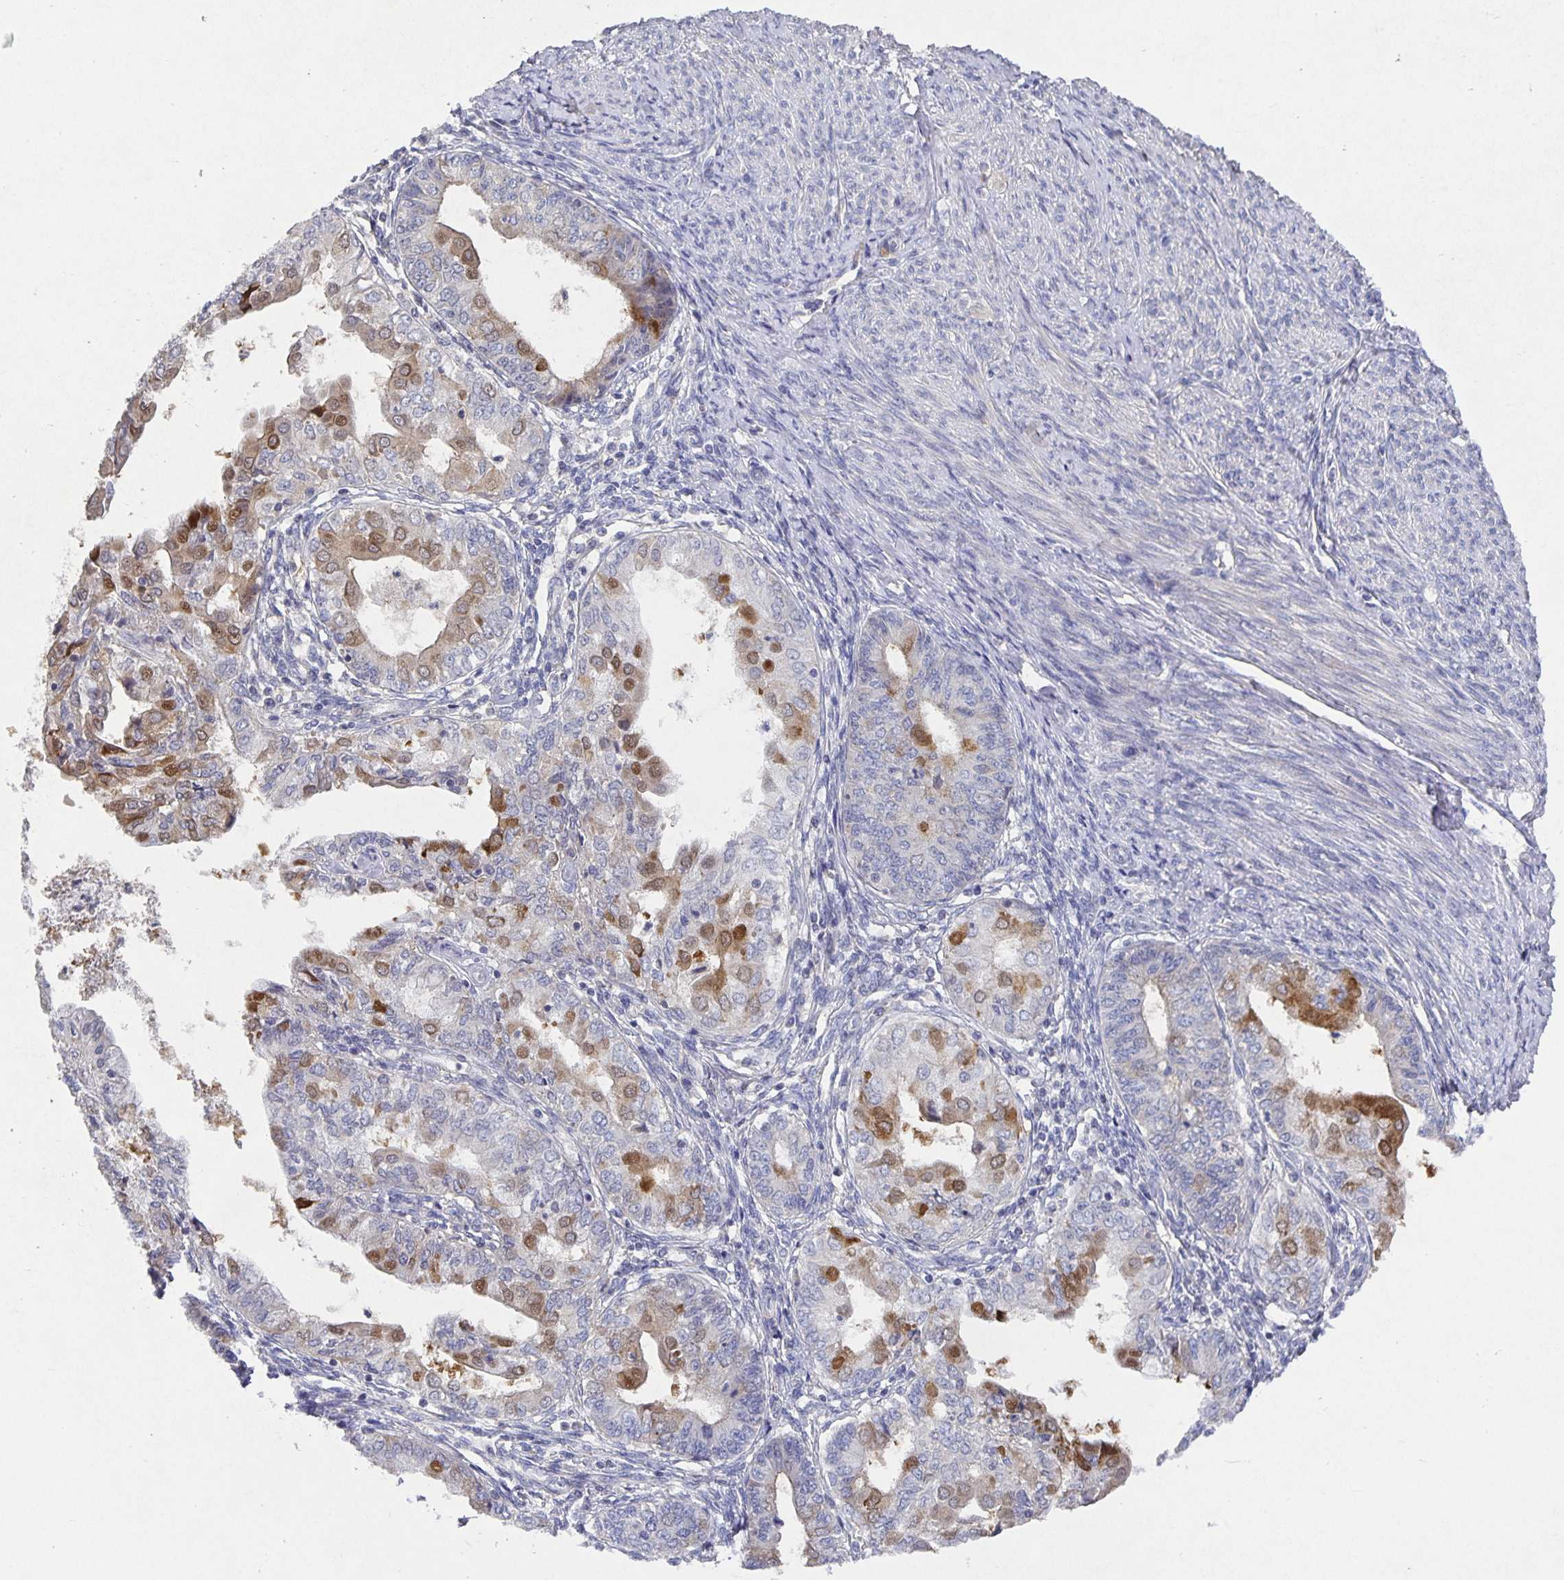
{"staining": {"intensity": "moderate", "quantity": "<25%", "location": "cytoplasmic/membranous"}, "tissue": "endometrial cancer", "cell_type": "Tumor cells", "image_type": "cancer", "snomed": [{"axis": "morphology", "description": "Adenocarcinoma, NOS"}, {"axis": "topography", "description": "Endometrium"}], "caption": "Approximately <25% of tumor cells in endometrial adenocarcinoma display moderate cytoplasmic/membranous protein positivity as visualized by brown immunohistochemical staining.", "gene": "HEPN1", "patient": {"sex": "female", "age": 68}}